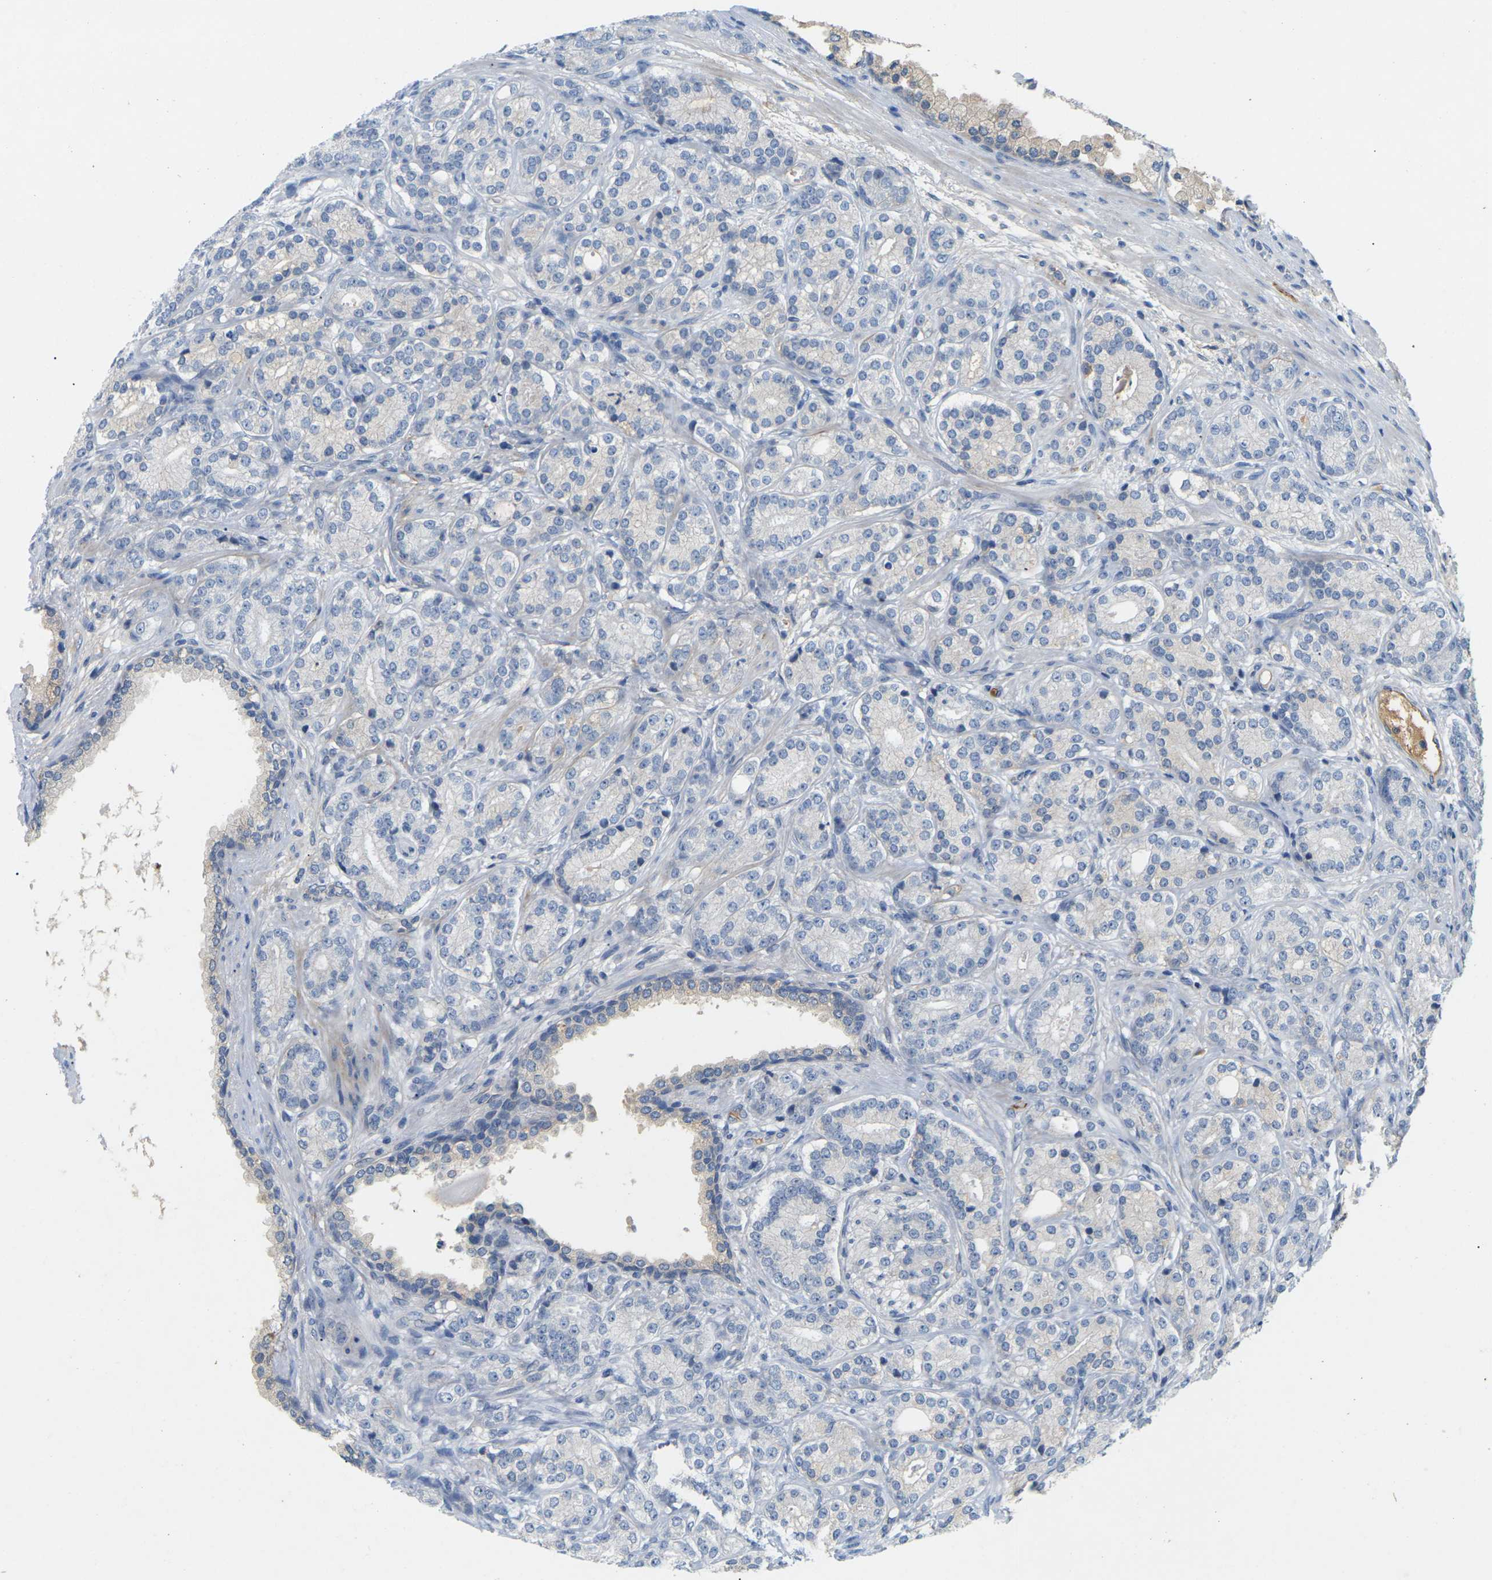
{"staining": {"intensity": "negative", "quantity": "none", "location": "none"}, "tissue": "prostate cancer", "cell_type": "Tumor cells", "image_type": "cancer", "snomed": [{"axis": "morphology", "description": "Adenocarcinoma, High grade"}, {"axis": "topography", "description": "Prostate"}], "caption": "An image of human prostate adenocarcinoma (high-grade) is negative for staining in tumor cells. Brightfield microscopy of immunohistochemistry (IHC) stained with DAB (3,3'-diaminobenzidine) (brown) and hematoxylin (blue), captured at high magnification.", "gene": "ITGA5", "patient": {"sex": "male", "age": 61}}